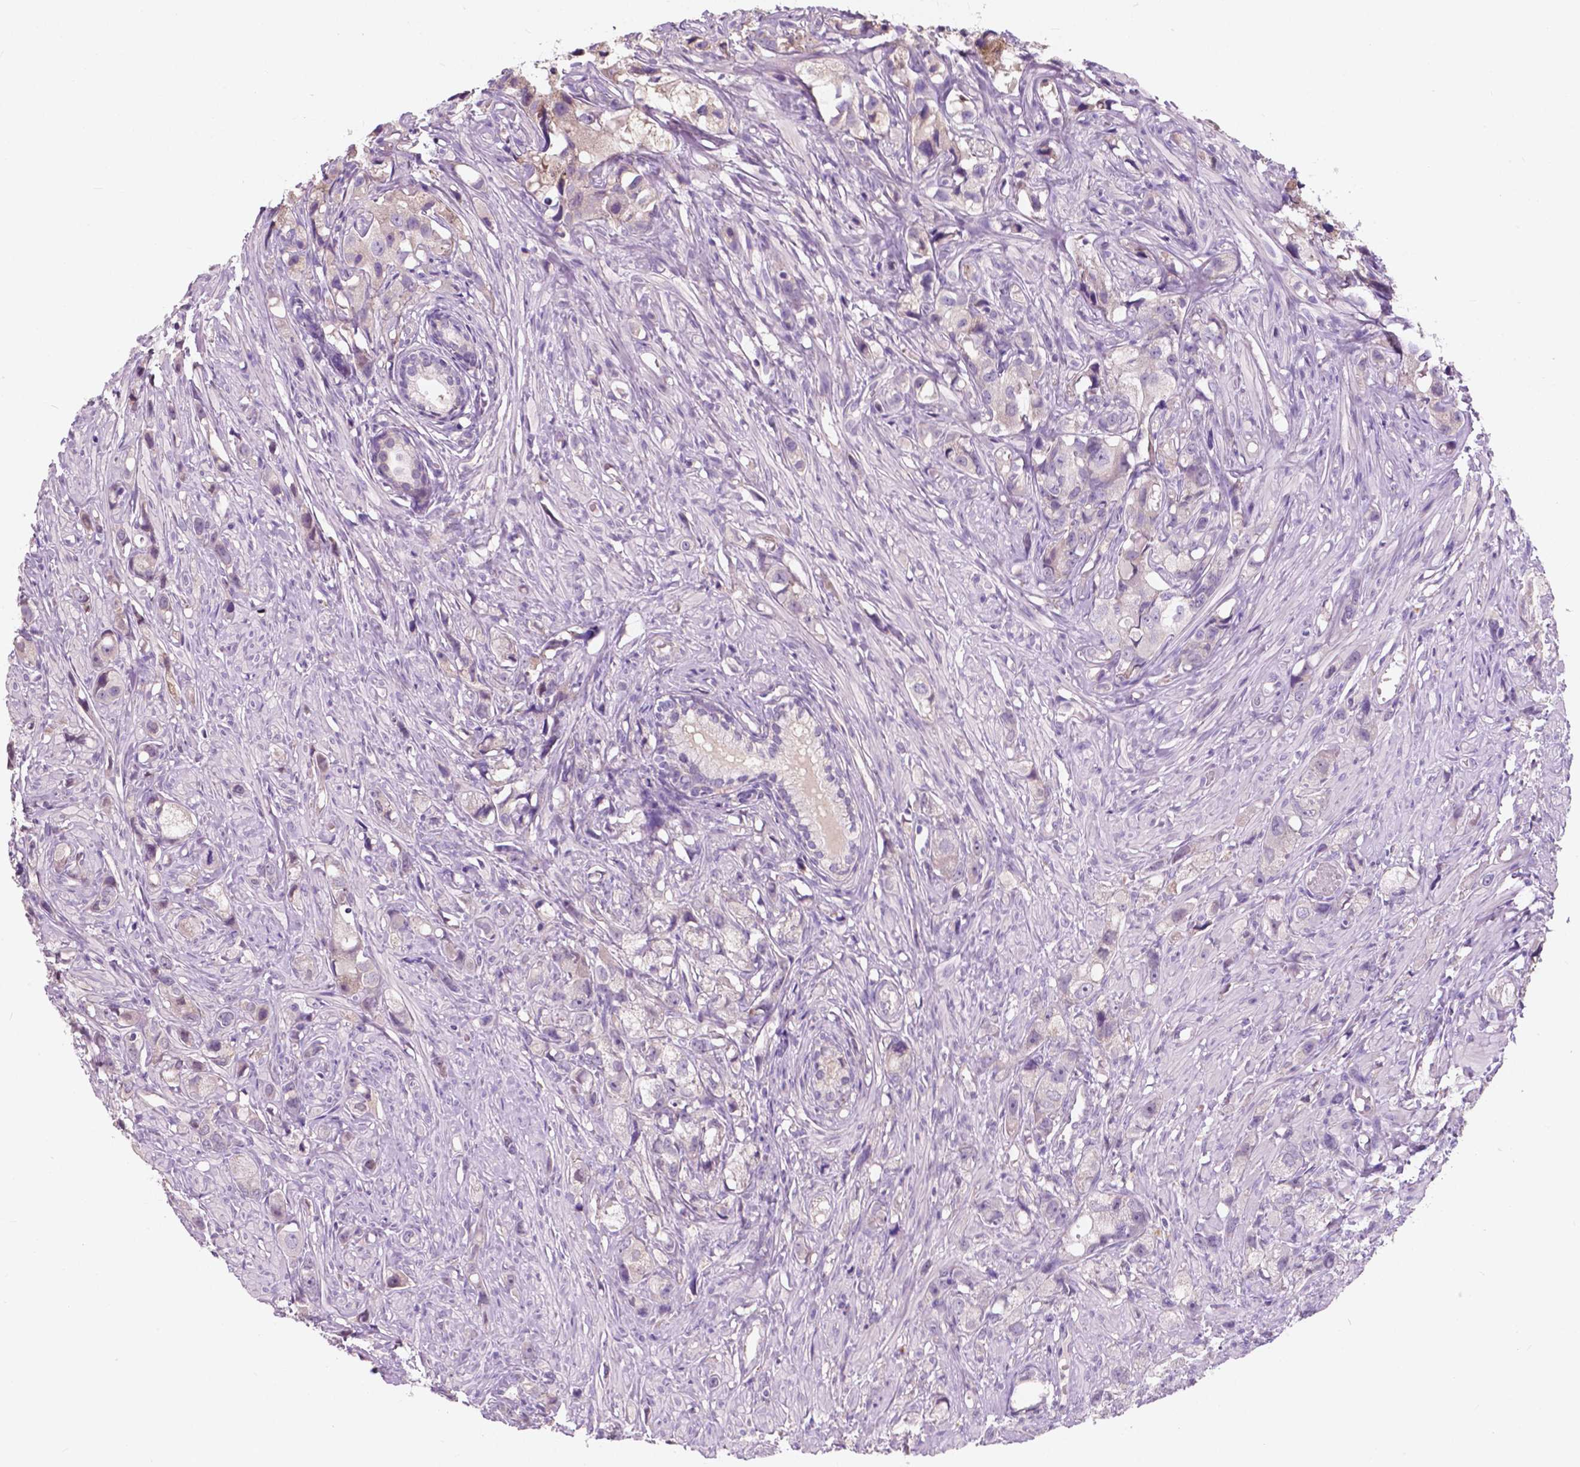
{"staining": {"intensity": "negative", "quantity": "none", "location": "none"}, "tissue": "prostate cancer", "cell_type": "Tumor cells", "image_type": "cancer", "snomed": [{"axis": "morphology", "description": "Adenocarcinoma, High grade"}, {"axis": "topography", "description": "Prostate"}], "caption": "DAB immunohistochemical staining of prostate high-grade adenocarcinoma reveals no significant expression in tumor cells.", "gene": "IREB2", "patient": {"sex": "male", "age": 75}}